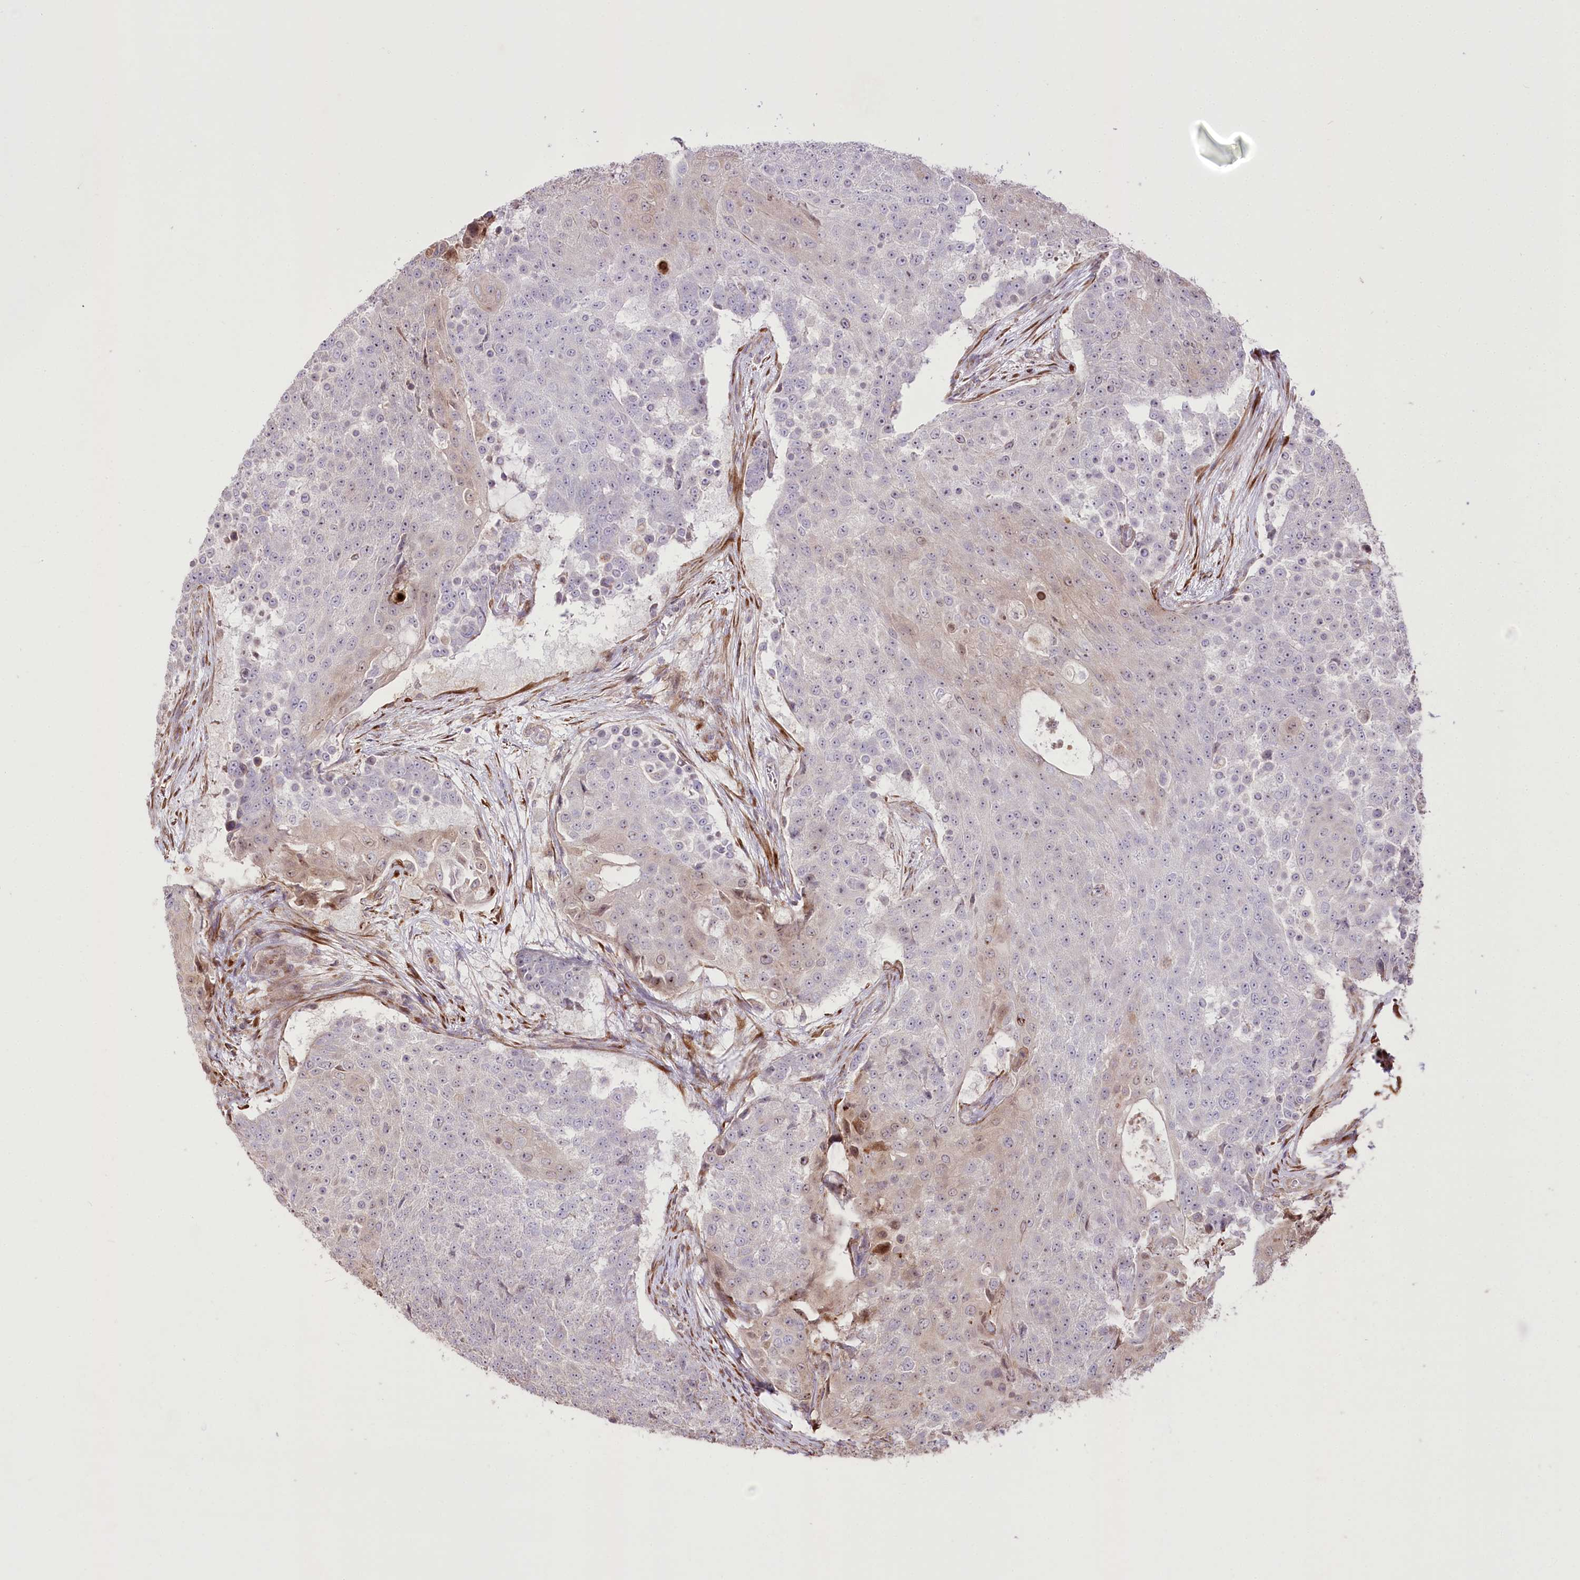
{"staining": {"intensity": "weak", "quantity": "<25%", "location": "cytoplasmic/membranous"}, "tissue": "urothelial cancer", "cell_type": "Tumor cells", "image_type": "cancer", "snomed": [{"axis": "morphology", "description": "Urothelial carcinoma, High grade"}, {"axis": "topography", "description": "Urinary bladder"}], "caption": "Tumor cells are negative for protein expression in human urothelial cancer.", "gene": "RNF24", "patient": {"sex": "female", "age": 63}}